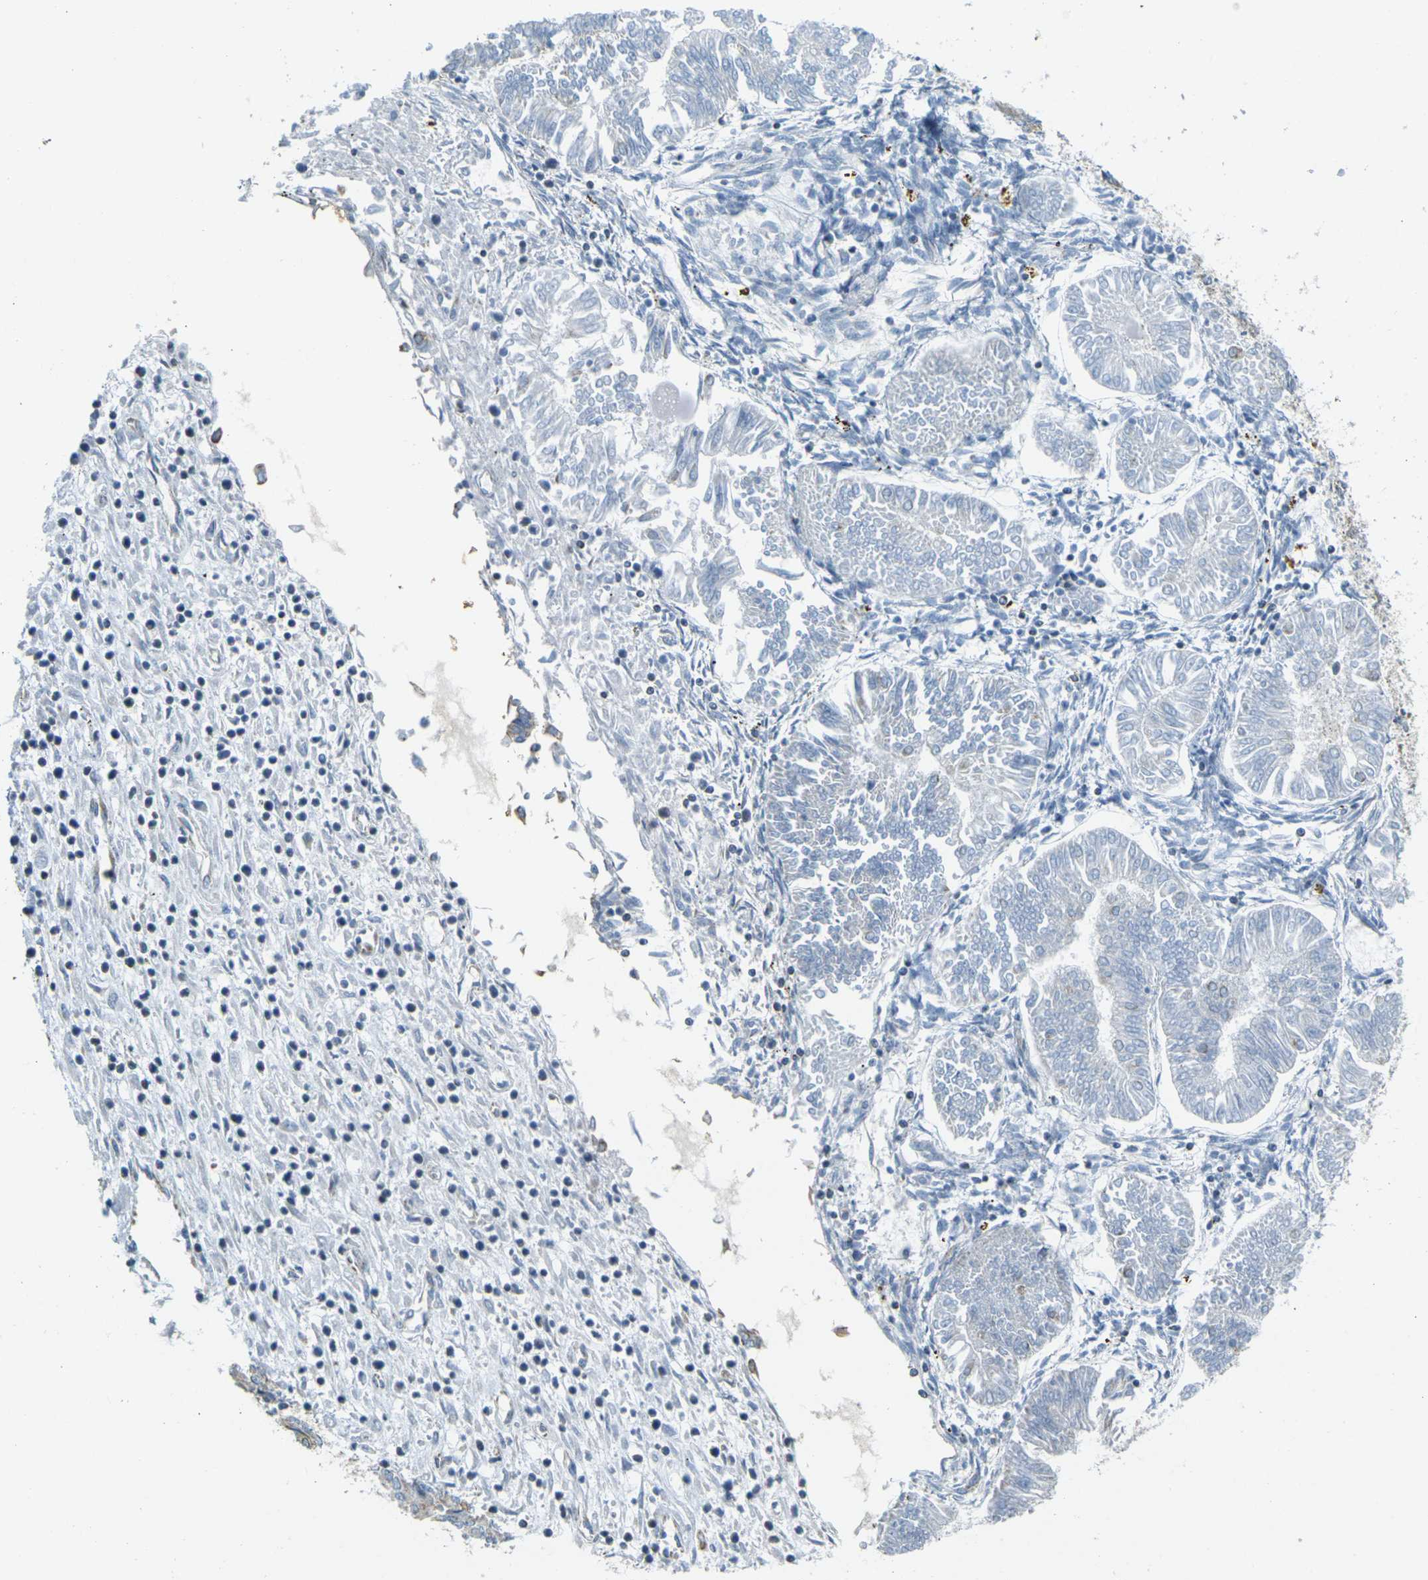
{"staining": {"intensity": "negative", "quantity": "none", "location": "none"}, "tissue": "endometrial cancer", "cell_type": "Tumor cells", "image_type": "cancer", "snomed": [{"axis": "morphology", "description": "Adenocarcinoma, NOS"}, {"axis": "topography", "description": "Endometrium"}], "caption": "Micrograph shows no protein positivity in tumor cells of endometrial cancer tissue.", "gene": "PARD6B", "patient": {"sex": "female", "age": 53}}